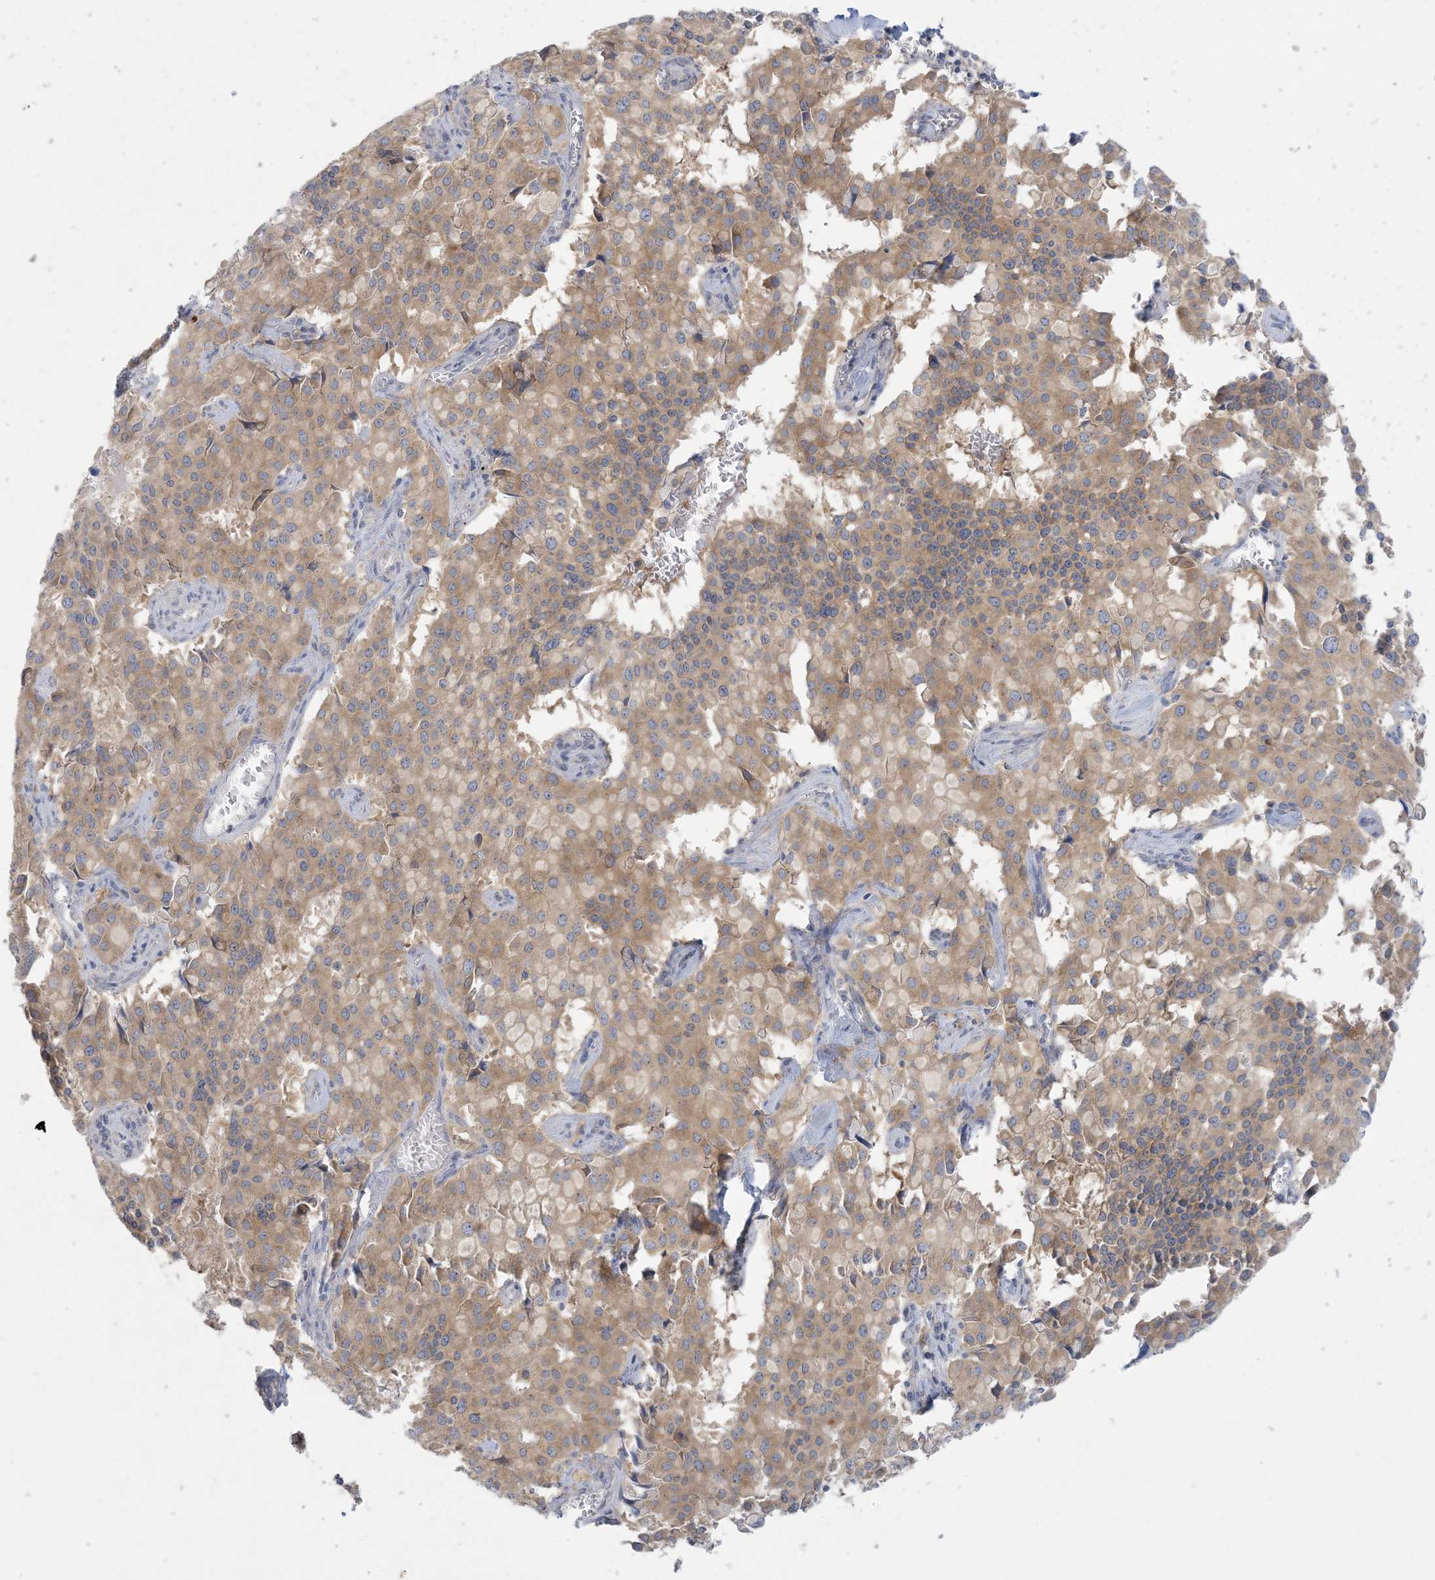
{"staining": {"intensity": "moderate", "quantity": ">75%", "location": "cytoplasmic/membranous"}, "tissue": "pancreatic cancer", "cell_type": "Tumor cells", "image_type": "cancer", "snomed": [{"axis": "morphology", "description": "Adenocarcinoma, NOS"}, {"axis": "topography", "description": "Pancreas"}], "caption": "Approximately >75% of tumor cells in pancreatic cancer (adenocarcinoma) reveal moderate cytoplasmic/membranous protein staining as visualized by brown immunohistochemical staining.", "gene": "KIF3A", "patient": {"sex": "male", "age": 65}}